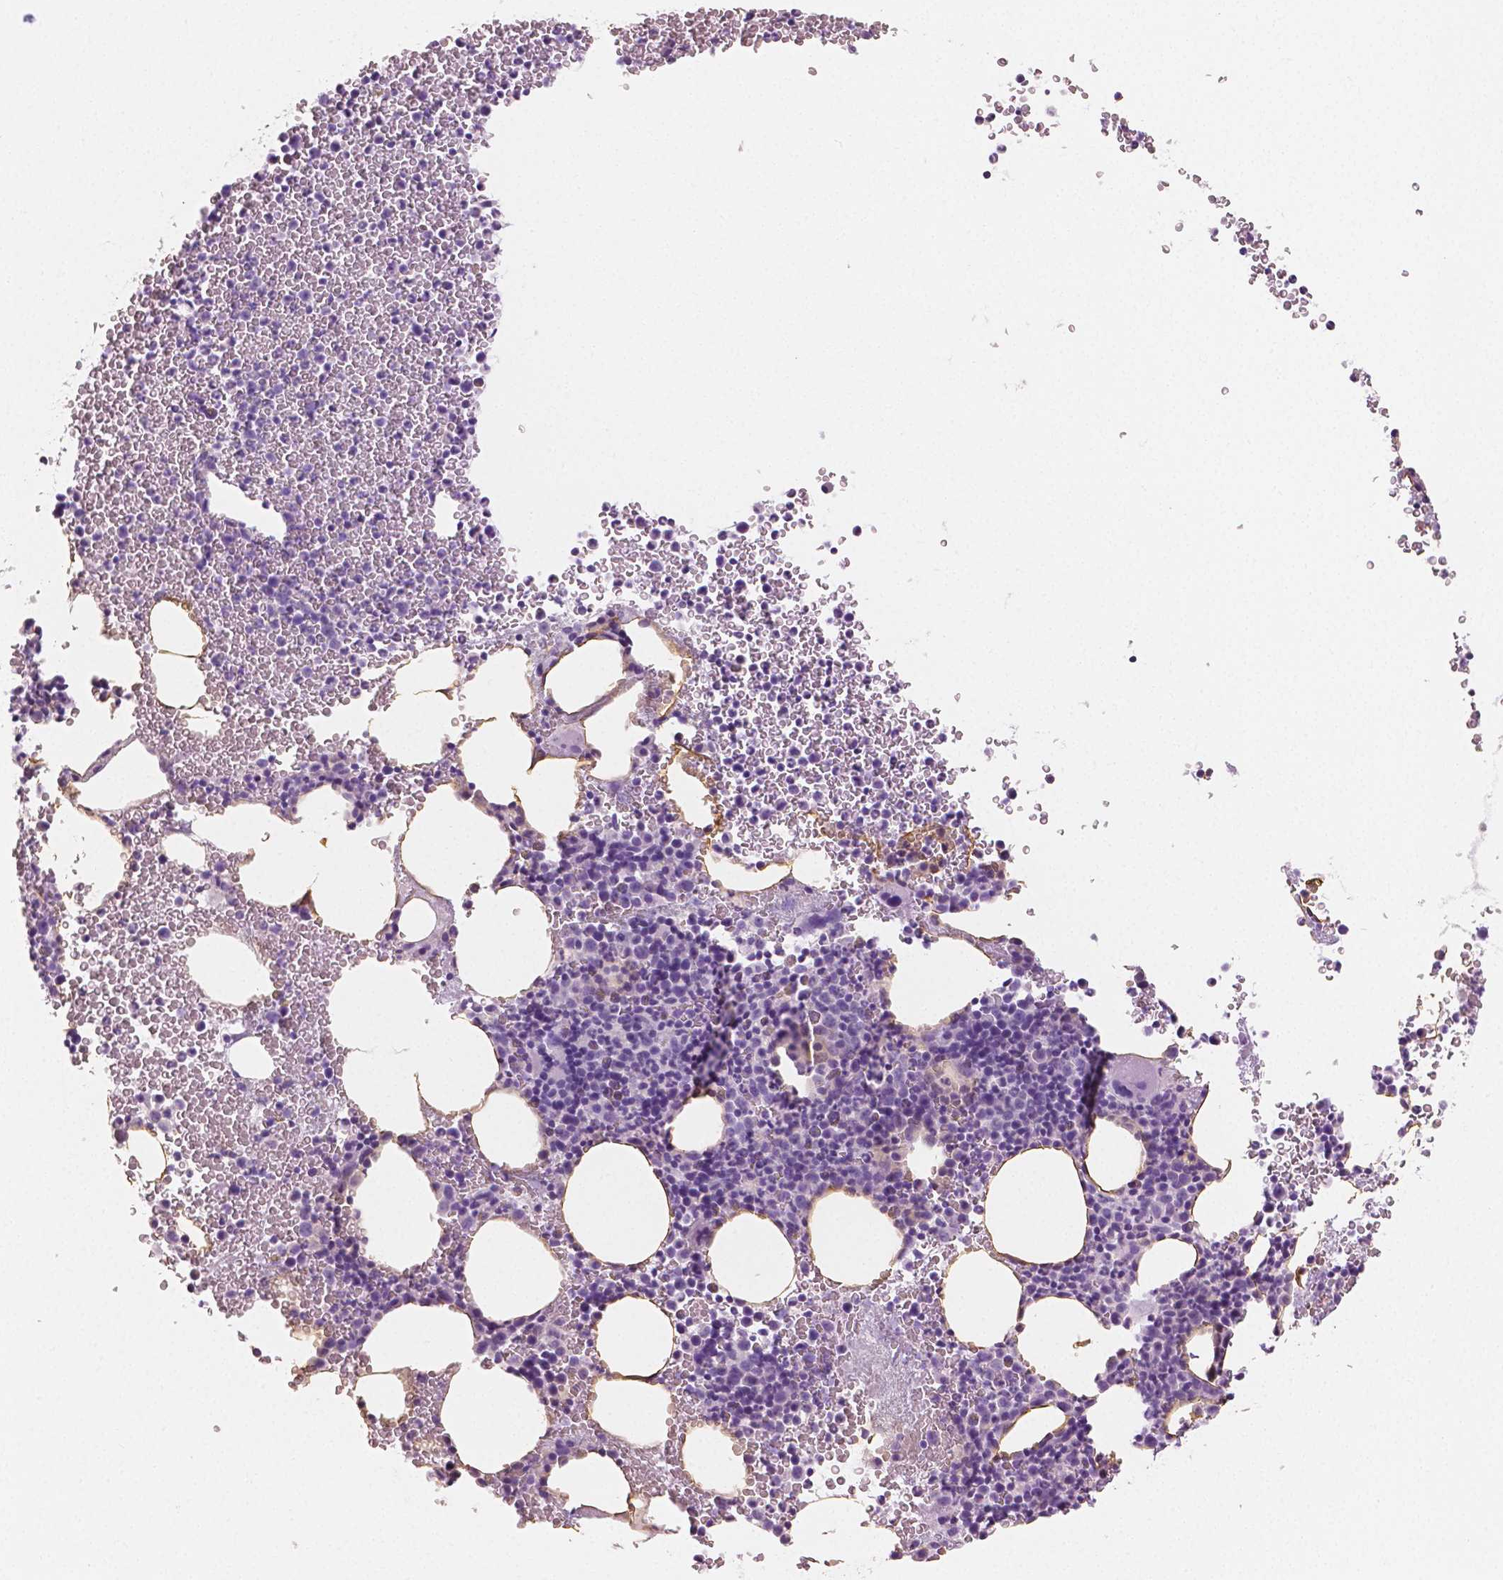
{"staining": {"intensity": "weak", "quantity": "<25%", "location": "cytoplasmic/membranous"}, "tissue": "bone marrow", "cell_type": "Hematopoietic cells", "image_type": "normal", "snomed": [{"axis": "morphology", "description": "Normal tissue, NOS"}, {"axis": "topography", "description": "Bone marrow"}], "caption": "Hematopoietic cells are negative for protein expression in benign human bone marrow. (DAB (3,3'-diaminobenzidine) immunohistochemistry (IHC), high magnification).", "gene": "PLIN4", "patient": {"sex": "female", "age": 56}}